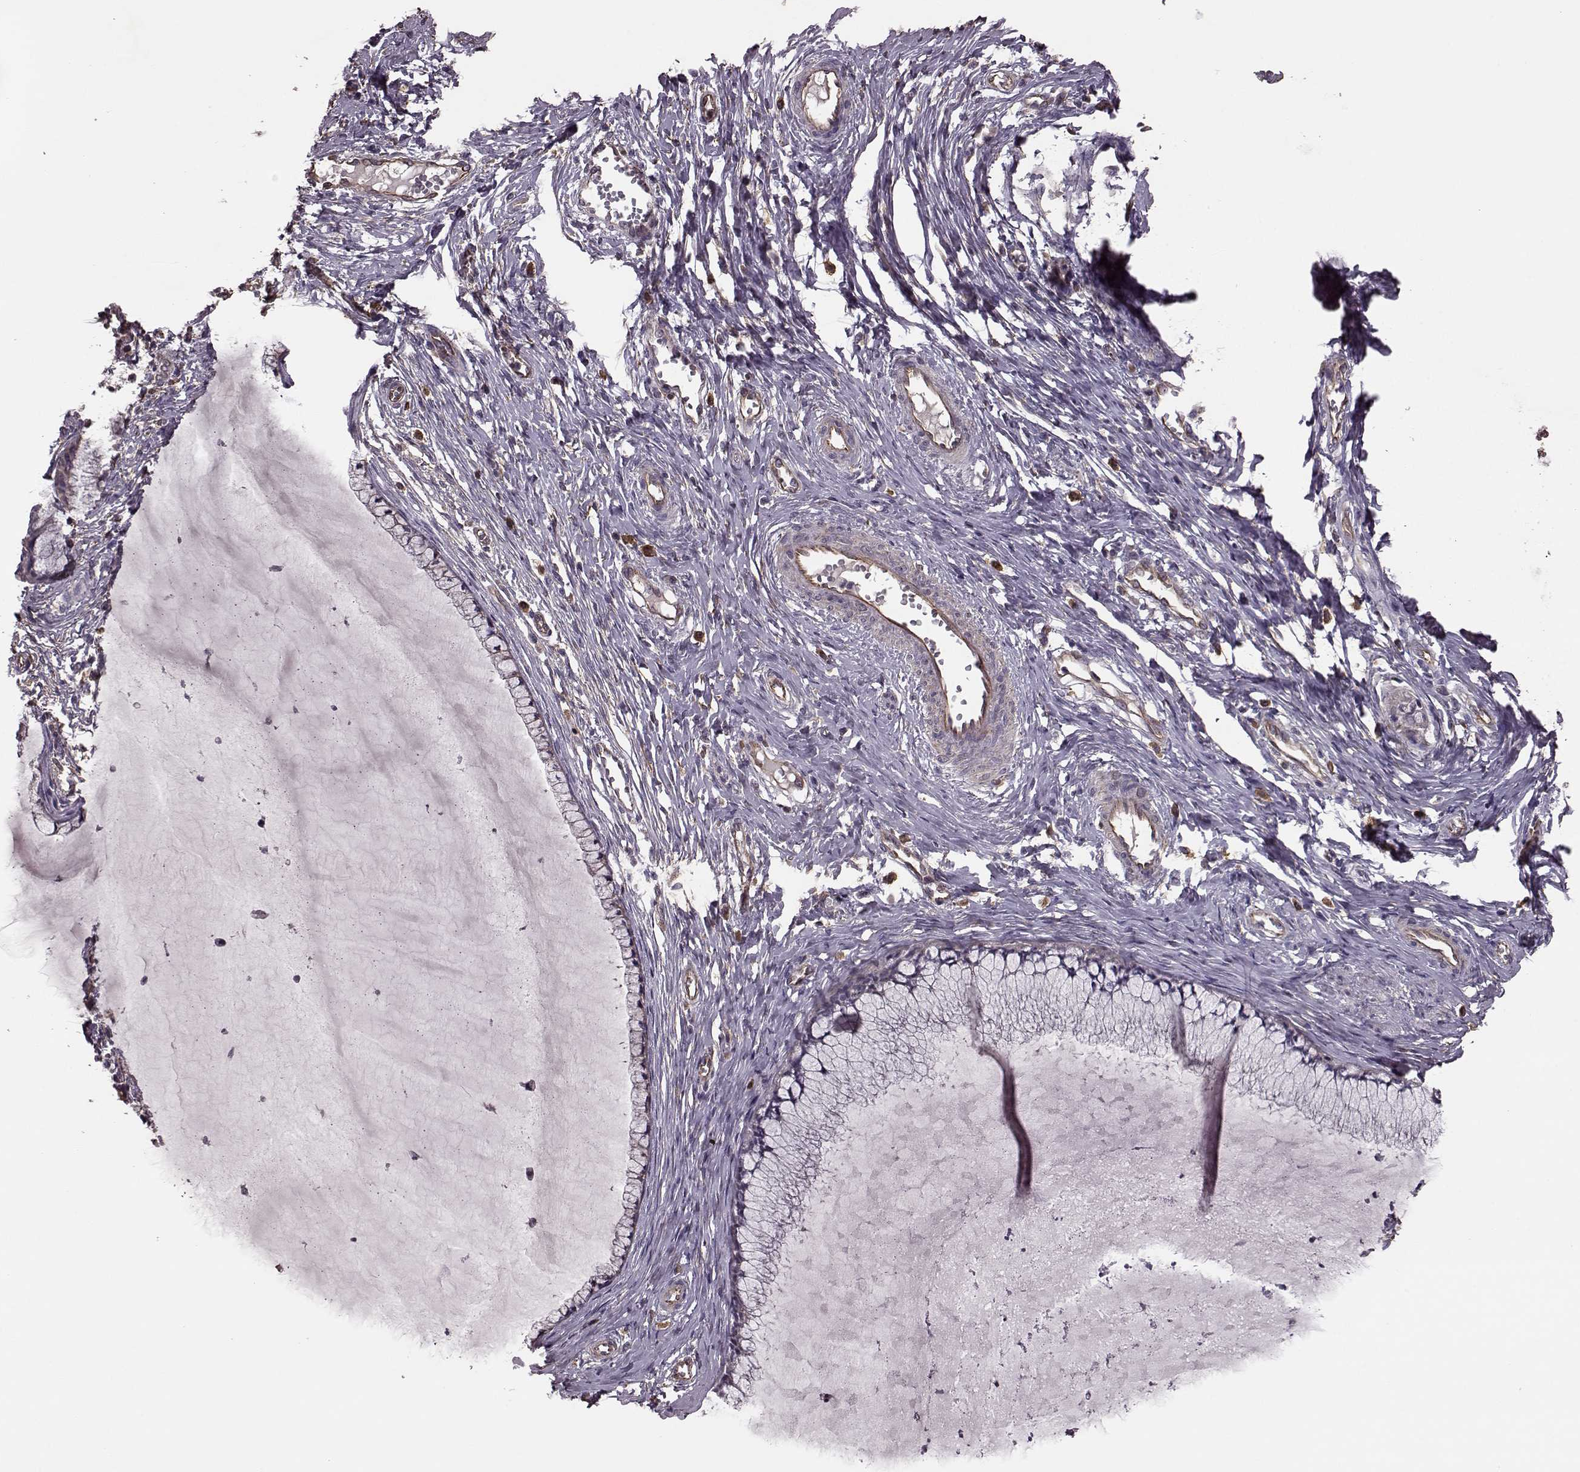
{"staining": {"intensity": "weak", "quantity": ">75%", "location": "cytoplasmic/membranous"}, "tissue": "cervical cancer", "cell_type": "Tumor cells", "image_type": "cancer", "snomed": [{"axis": "morphology", "description": "Squamous cell carcinoma, NOS"}, {"axis": "topography", "description": "Cervix"}], "caption": "Weak cytoplasmic/membranous protein positivity is seen in about >75% of tumor cells in cervical squamous cell carcinoma.", "gene": "NTF3", "patient": {"sex": "female", "age": 36}}